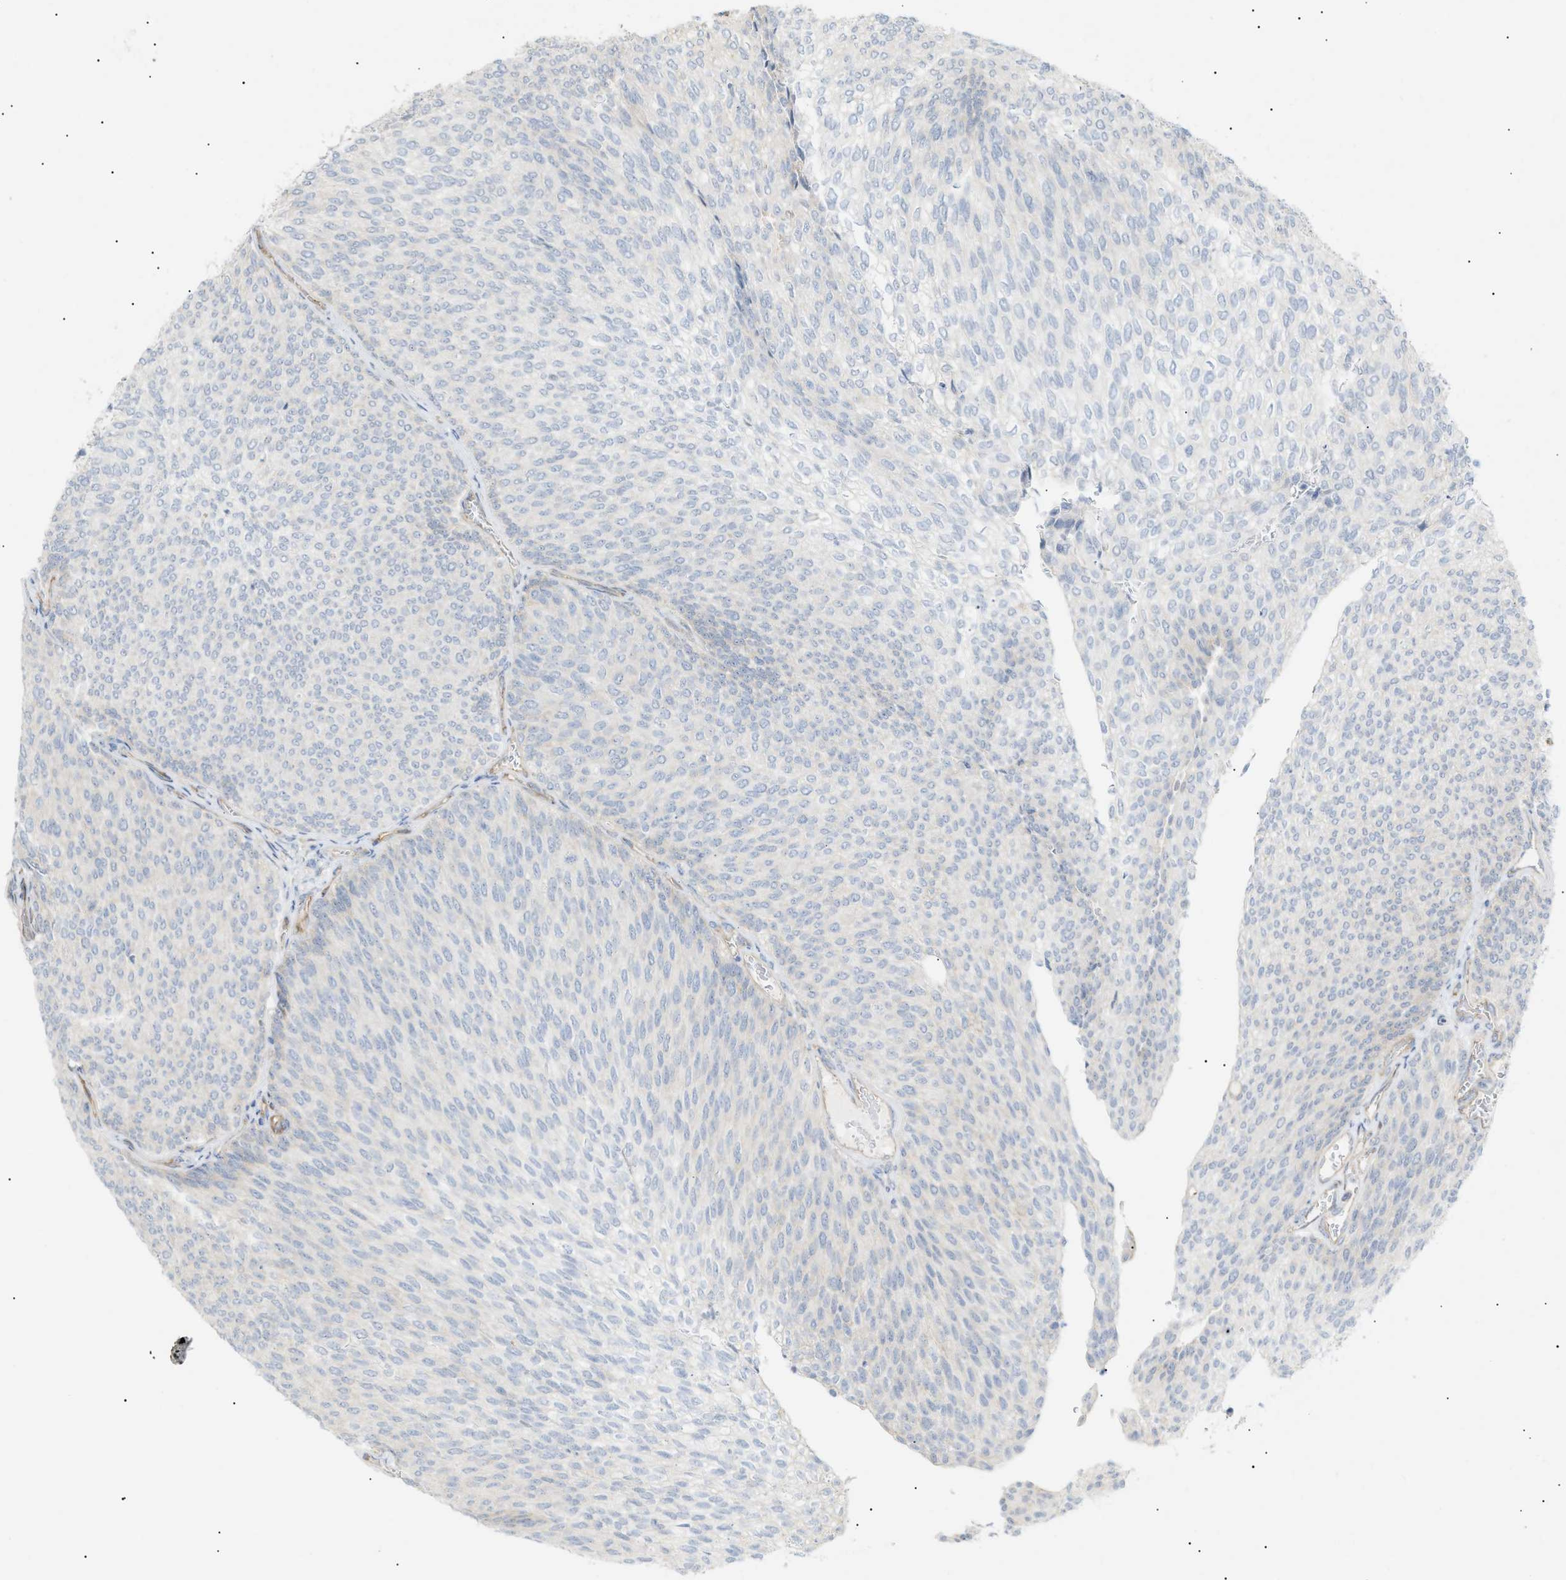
{"staining": {"intensity": "negative", "quantity": "none", "location": "none"}, "tissue": "urothelial cancer", "cell_type": "Tumor cells", "image_type": "cancer", "snomed": [{"axis": "morphology", "description": "Urothelial carcinoma, Low grade"}, {"axis": "topography", "description": "Urinary bladder"}], "caption": "IHC photomicrograph of human urothelial carcinoma (low-grade) stained for a protein (brown), which reveals no expression in tumor cells.", "gene": "ZFHX2", "patient": {"sex": "female", "age": 79}}